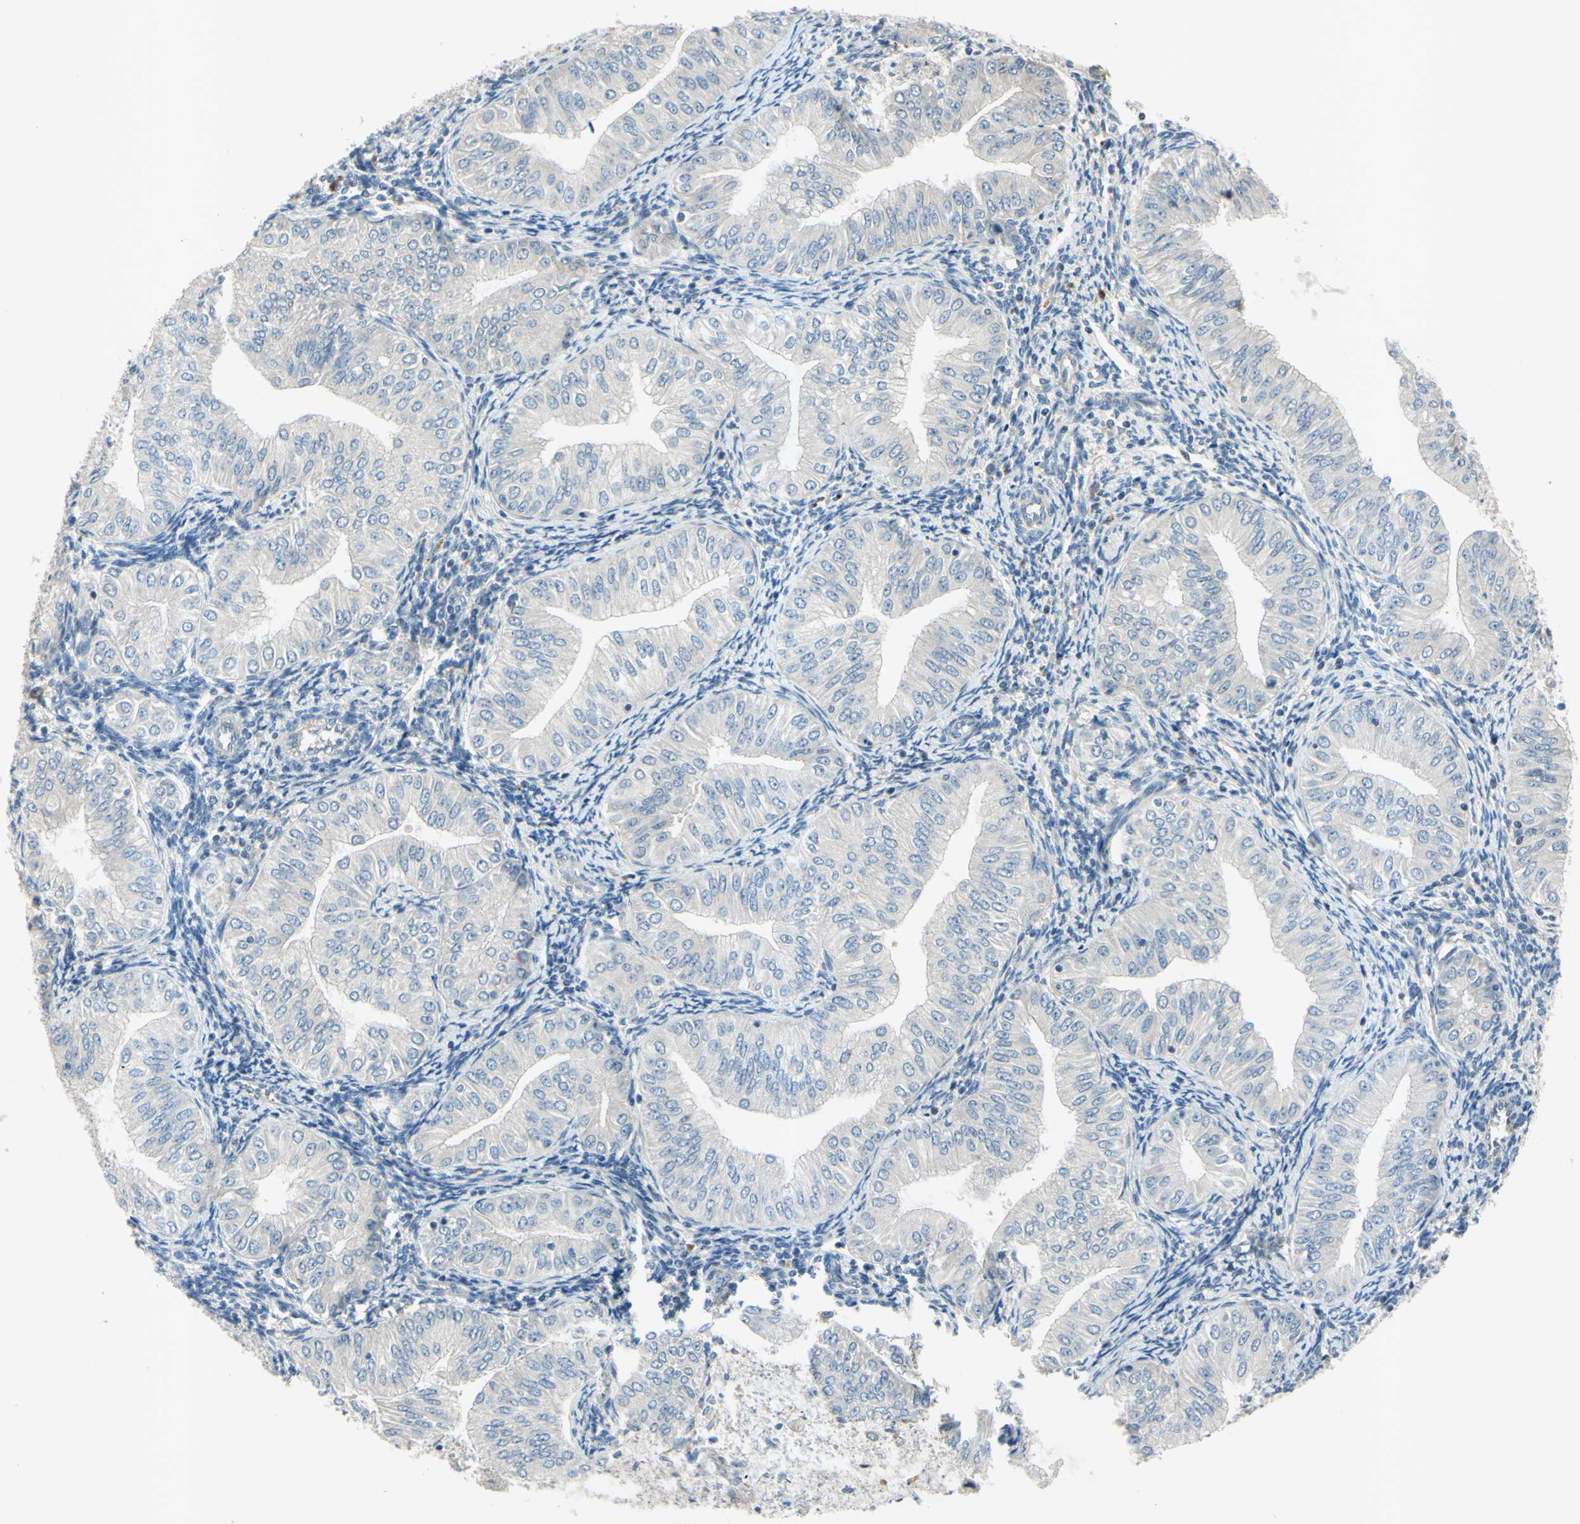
{"staining": {"intensity": "negative", "quantity": "none", "location": "none"}, "tissue": "endometrial cancer", "cell_type": "Tumor cells", "image_type": "cancer", "snomed": [{"axis": "morphology", "description": "Normal tissue, NOS"}, {"axis": "morphology", "description": "Adenocarcinoma, NOS"}, {"axis": "topography", "description": "Endometrium"}], "caption": "Endometrial cancer (adenocarcinoma) was stained to show a protein in brown. There is no significant positivity in tumor cells.", "gene": "AATK", "patient": {"sex": "female", "age": 53}}